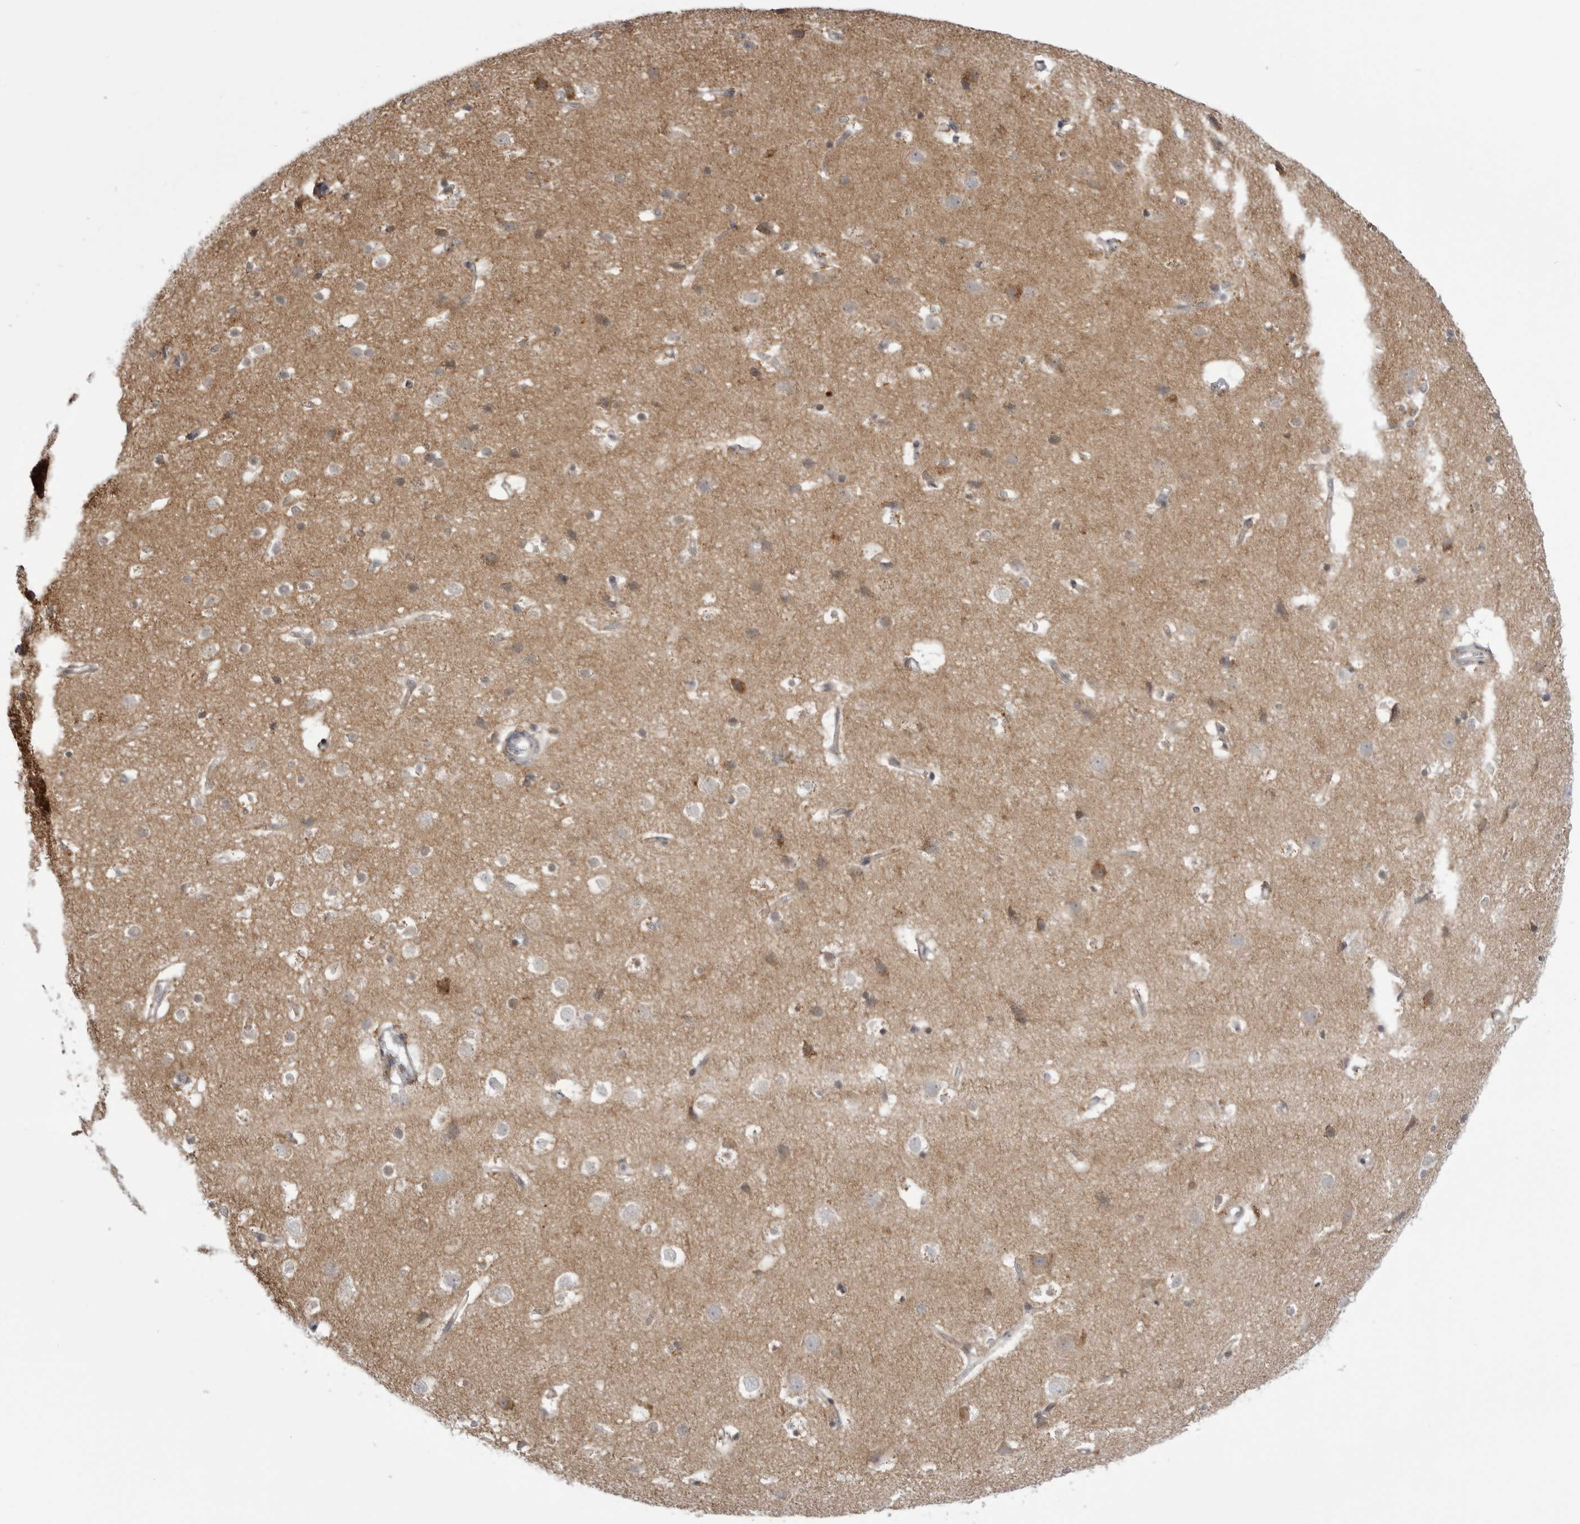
{"staining": {"intensity": "weak", "quantity": "25%-75%", "location": "cytoplasmic/membranous"}, "tissue": "cerebral cortex", "cell_type": "Endothelial cells", "image_type": "normal", "snomed": [{"axis": "morphology", "description": "Normal tissue, NOS"}, {"axis": "topography", "description": "Cerebral cortex"}], "caption": "IHC of unremarkable human cerebral cortex demonstrates low levels of weak cytoplasmic/membranous staining in about 25%-75% of endothelial cells. (Brightfield microscopy of DAB IHC at high magnification).", "gene": "FH", "patient": {"sex": "male", "age": 54}}